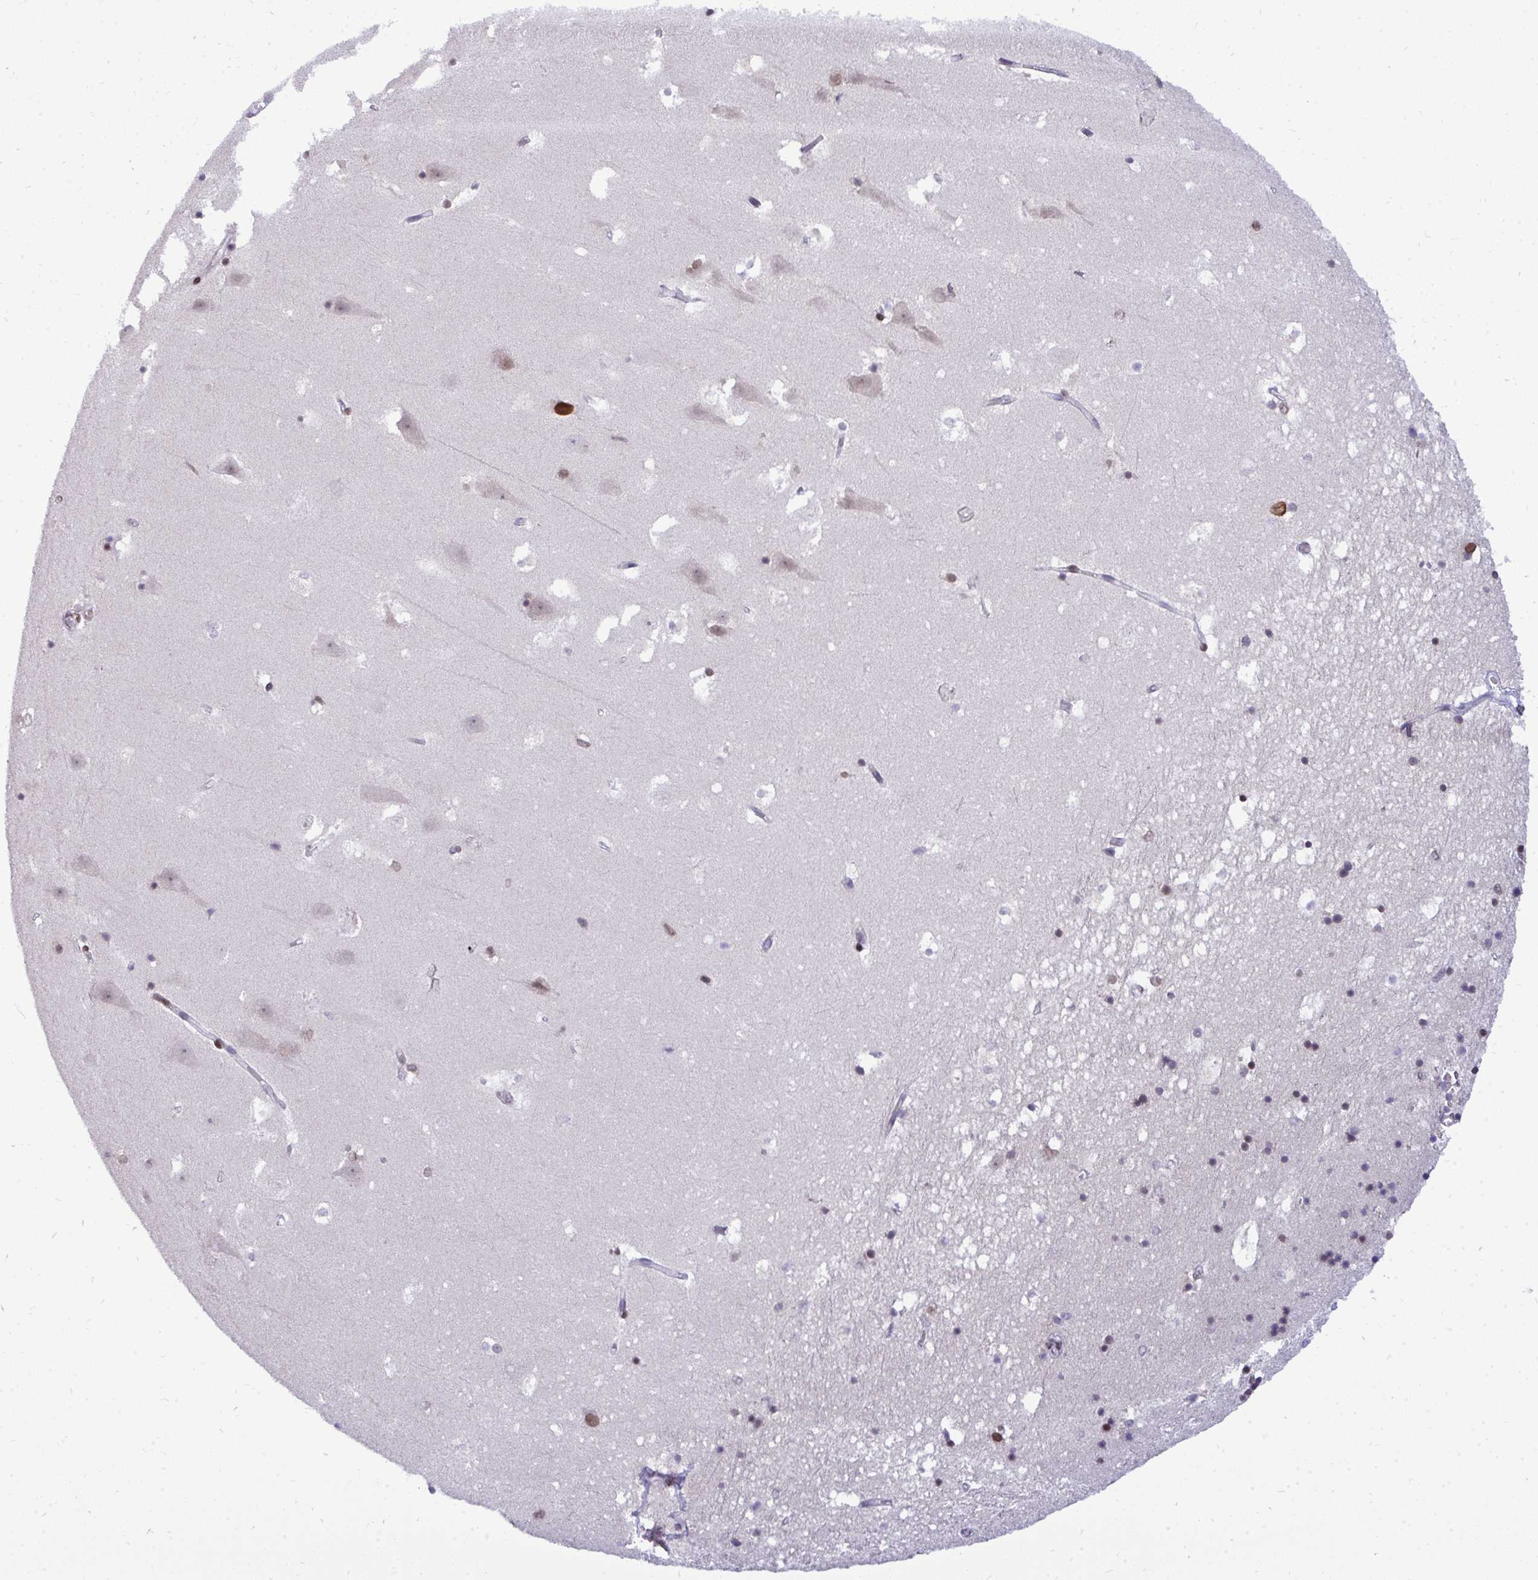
{"staining": {"intensity": "moderate", "quantity": "25%-75%", "location": "nuclear"}, "tissue": "hippocampus", "cell_type": "Glial cells", "image_type": "normal", "snomed": [{"axis": "morphology", "description": "Normal tissue, NOS"}, {"axis": "topography", "description": "Hippocampus"}], "caption": "Human hippocampus stained for a protein (brown) exhibits moderate nuclear positive positivity in approximately 25%-75% of glial cells.", "gene": "JPT1", "patient": {"sex": "male", "age": 58}}